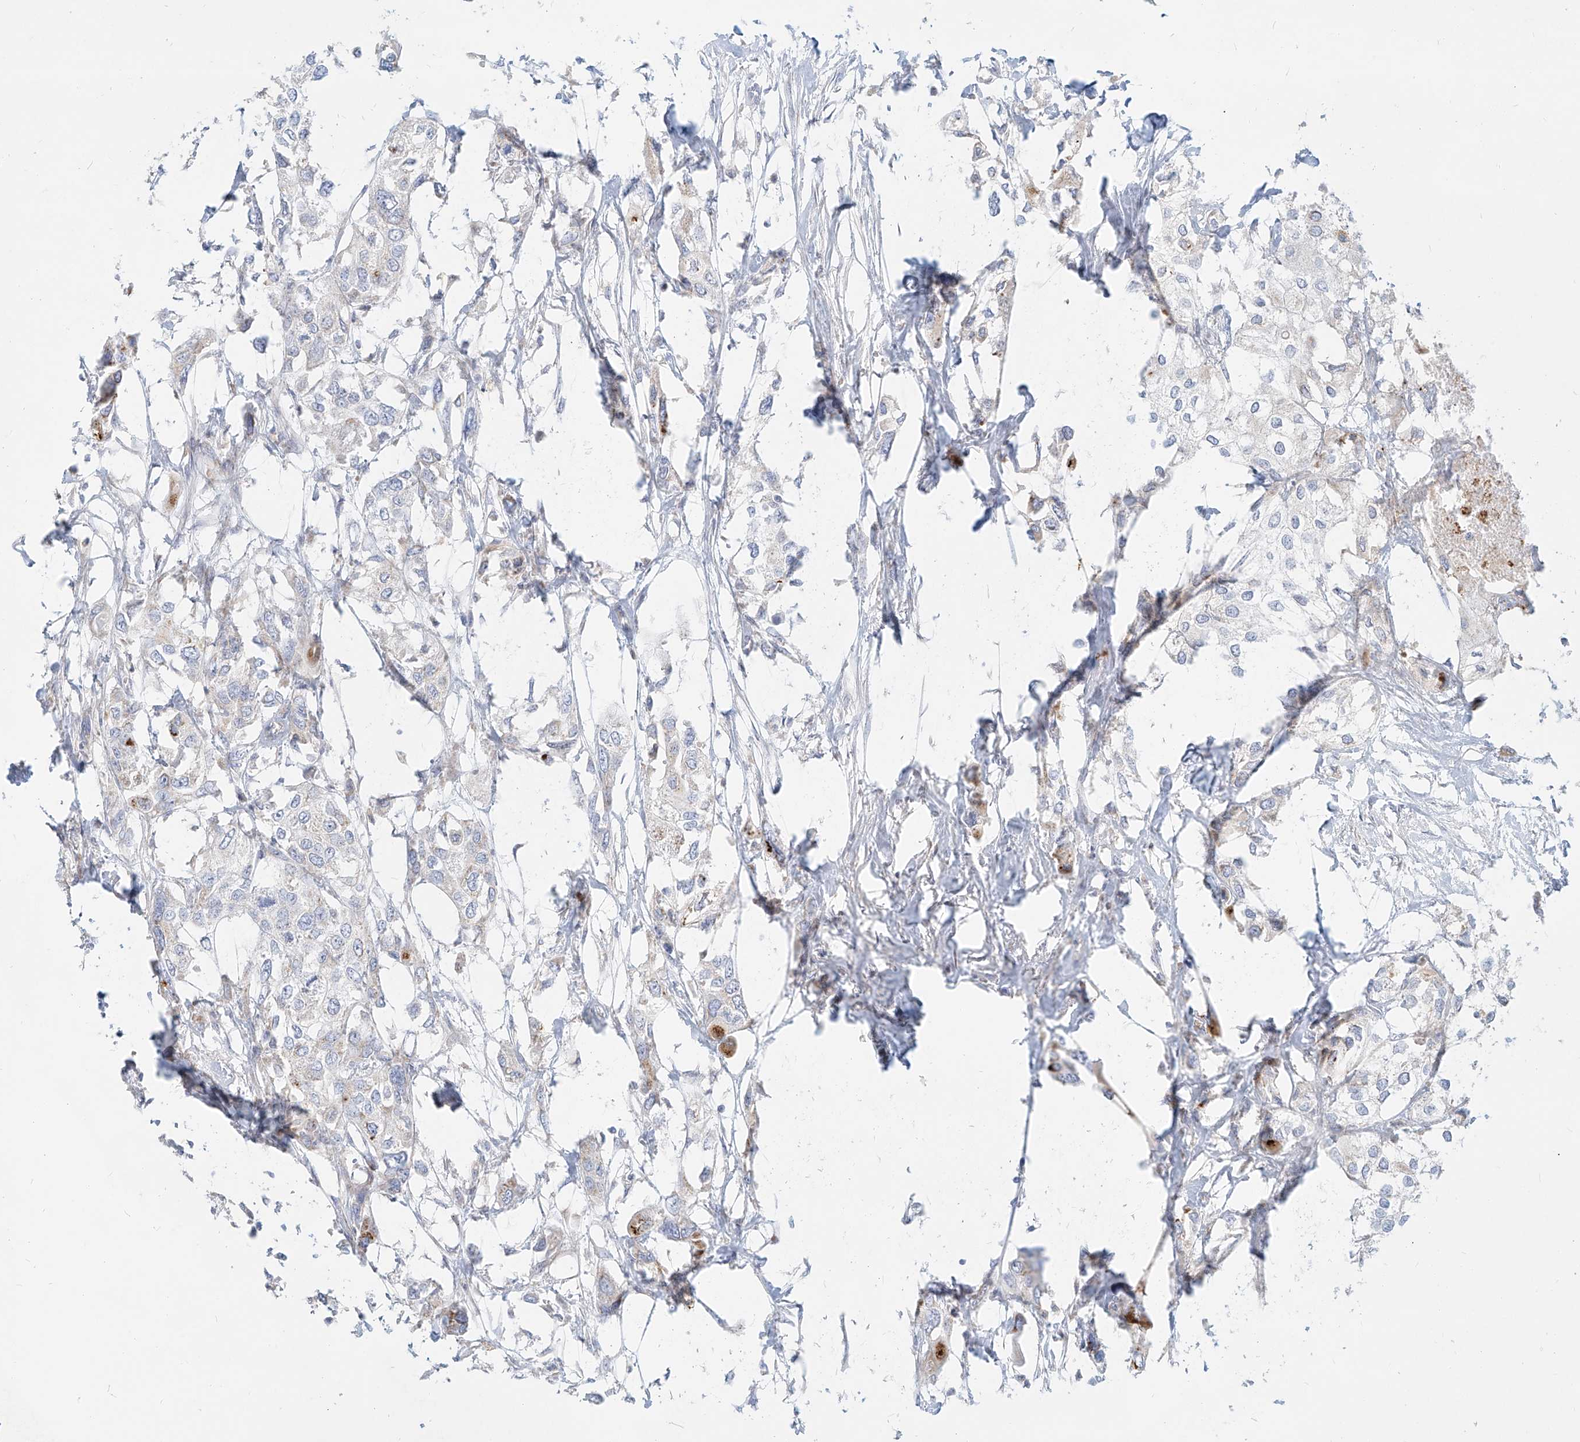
{"staining": {"intensity": "negative", "quantity": "none", "location": "none"}, "tissue": "urothelial cancer", "cell_type": "Tumor cells", "image_type": "cancer", "snomed": [{"axis": "morphology", "description": "Urothelial carcinoma, High grade"}, {"axis": "topography", "description": "Urinary bladder"}], "caption": "An IHC micrograph of high-grade urothelial carcinoma is shown. There is no staining in tumor cells of high-grade urothelial carcinoma.", "gene": "MTX2", "patient": {"sex": "male", "age": 64}}